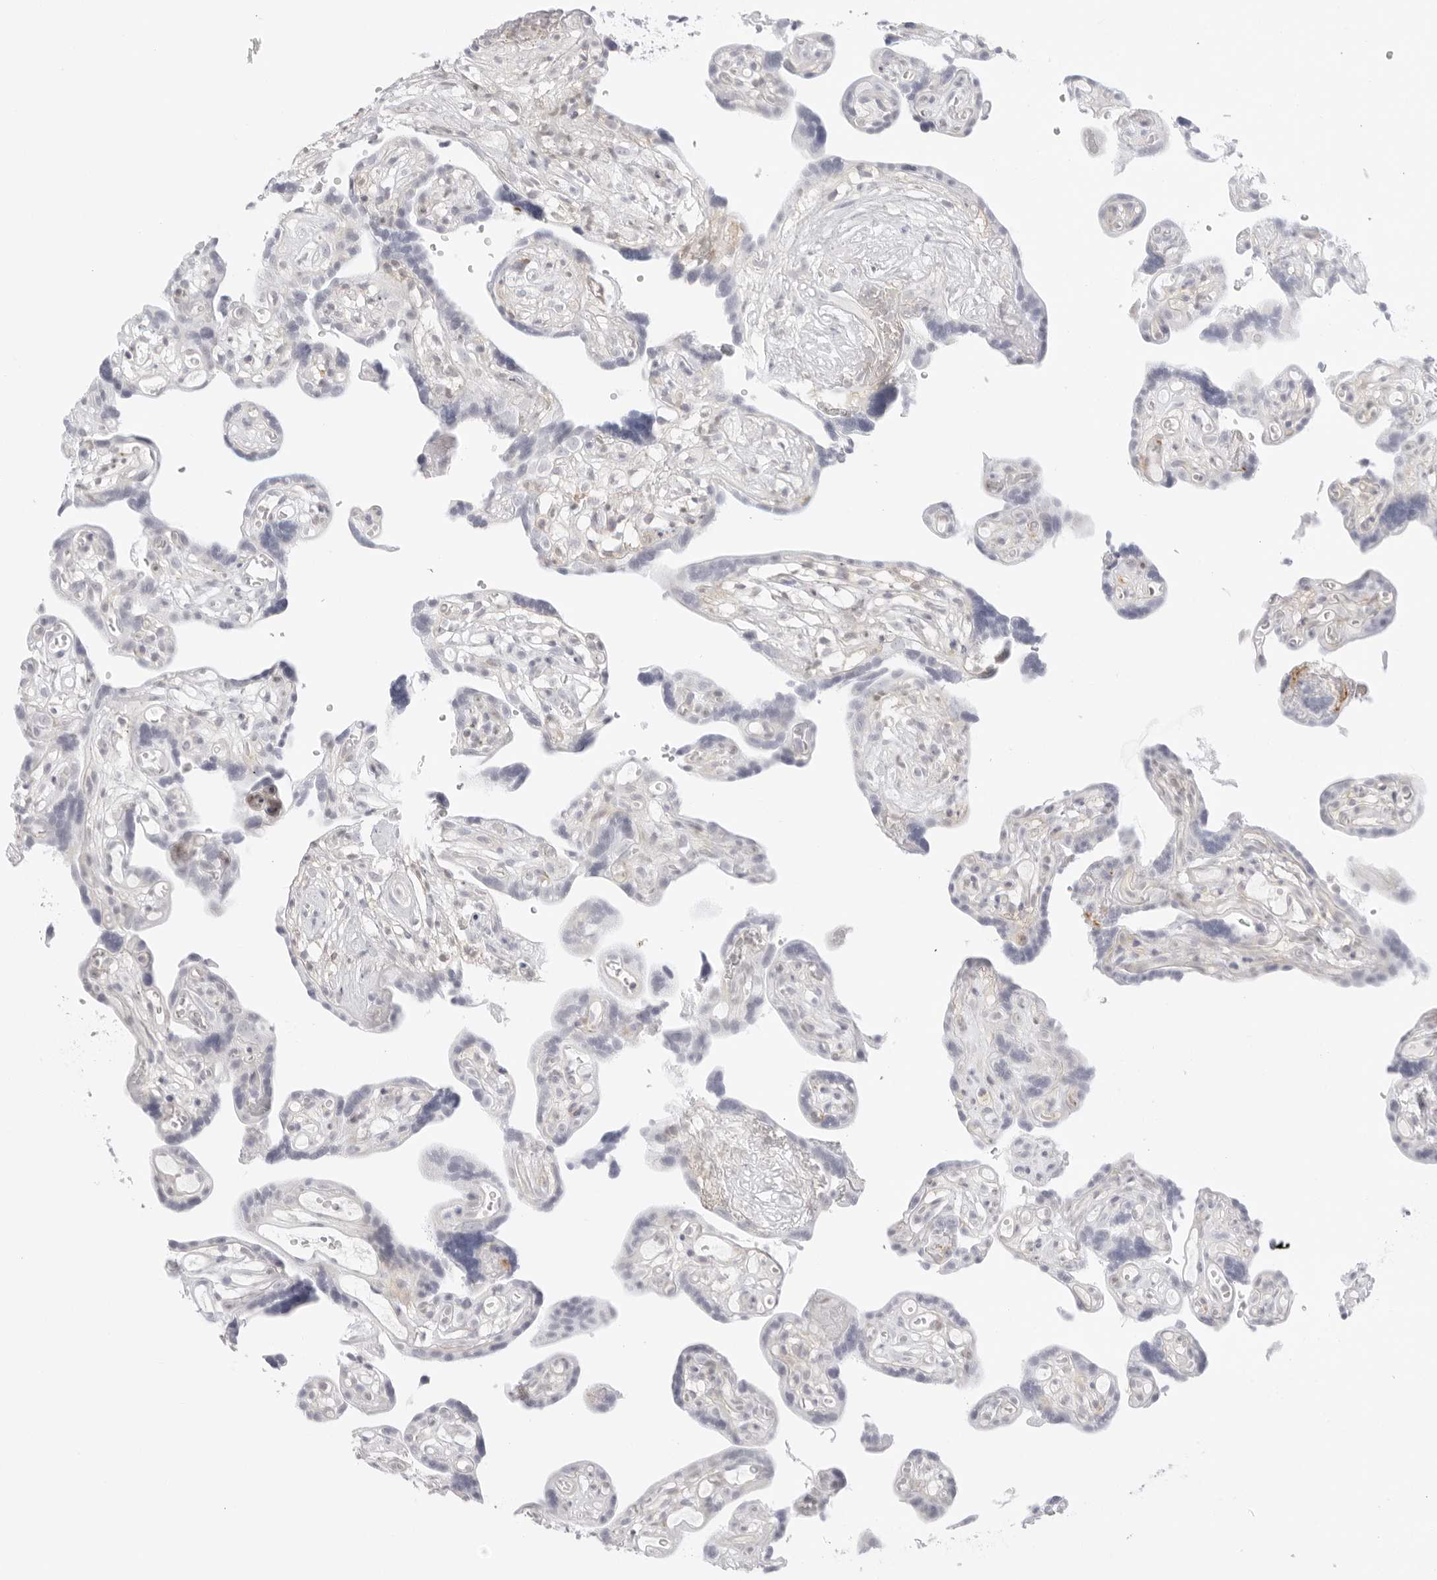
{"staining": {"intensity": "negative", "quantity": "none", "location": "none"}, "tissue": "placenta", "cell_type": "Decidual cells", "image_type": "normal", "snomed": [{"axis": "morphology", "description": "Normal tissue, NOS"}, {"axis": "topography", "description": "Placenta"}], "caption": "The IHC micrograph has no significant staining in decidual cells of placenta.", "gene": "TNFRSF14", "patient": {"sex": "female", "age": 30}}